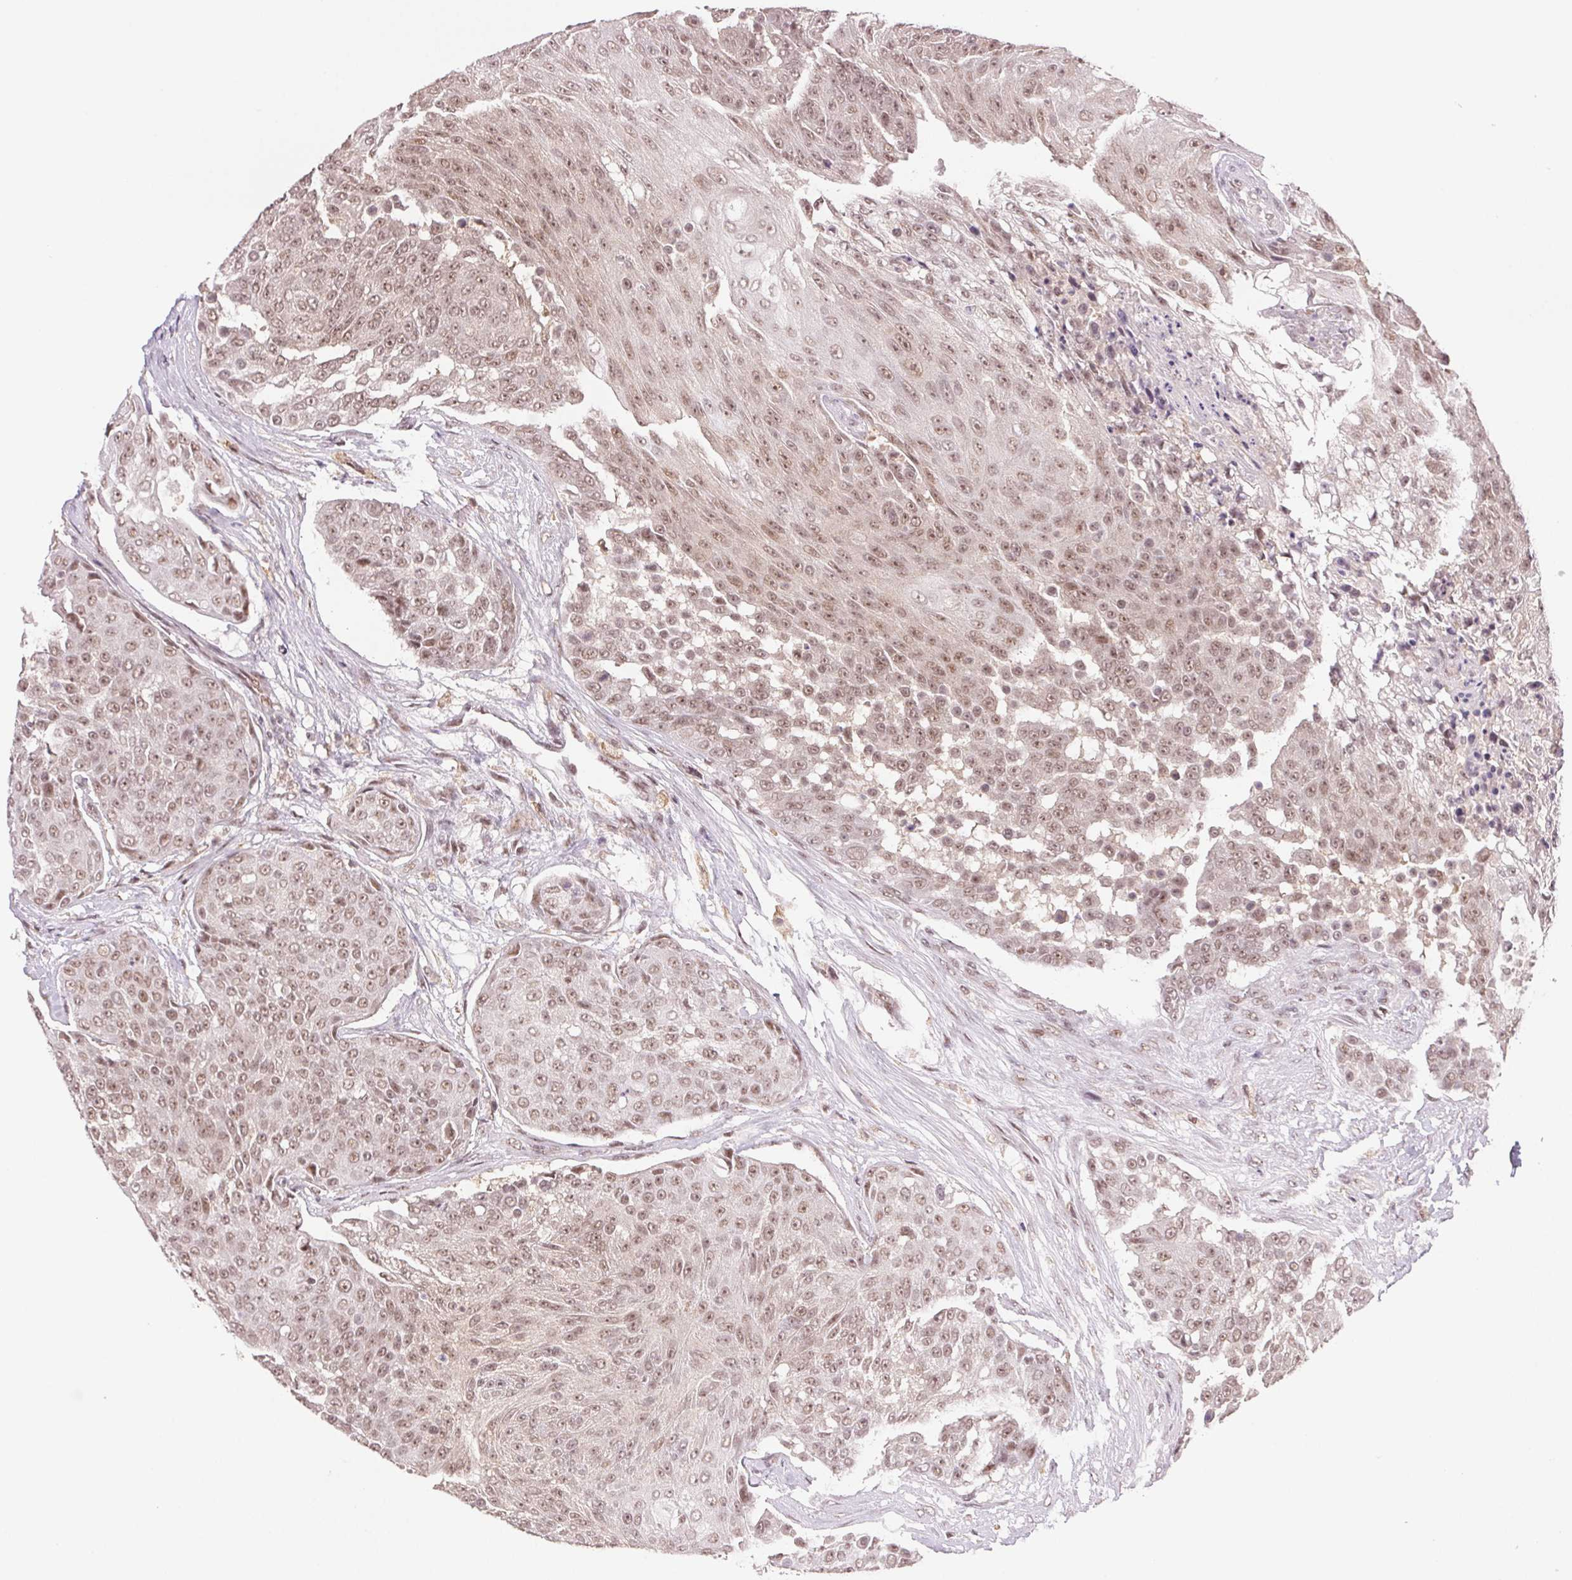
{"staining": {"intensity": "moderate", "quantity": ">75%", "location": "nuclear"}, "tissue": "urothelial cancer", "cell_type": "Tumor cells", "image_type": "cancer", "snomed": [{"axis": "morphology", "description": "Urothelial carcinoma, High grade"}, {"axis": "topography", "description": "Urinary bladder"}], "caption": "There is medium levels of moderate nuclear positivity in tumor cells of high-grade urothelial carcinoma, as demonstrated by immunohistochemical staining (brown color).", "gene": "PRPF18", "patient": {"sex": "female", "age": 63}}